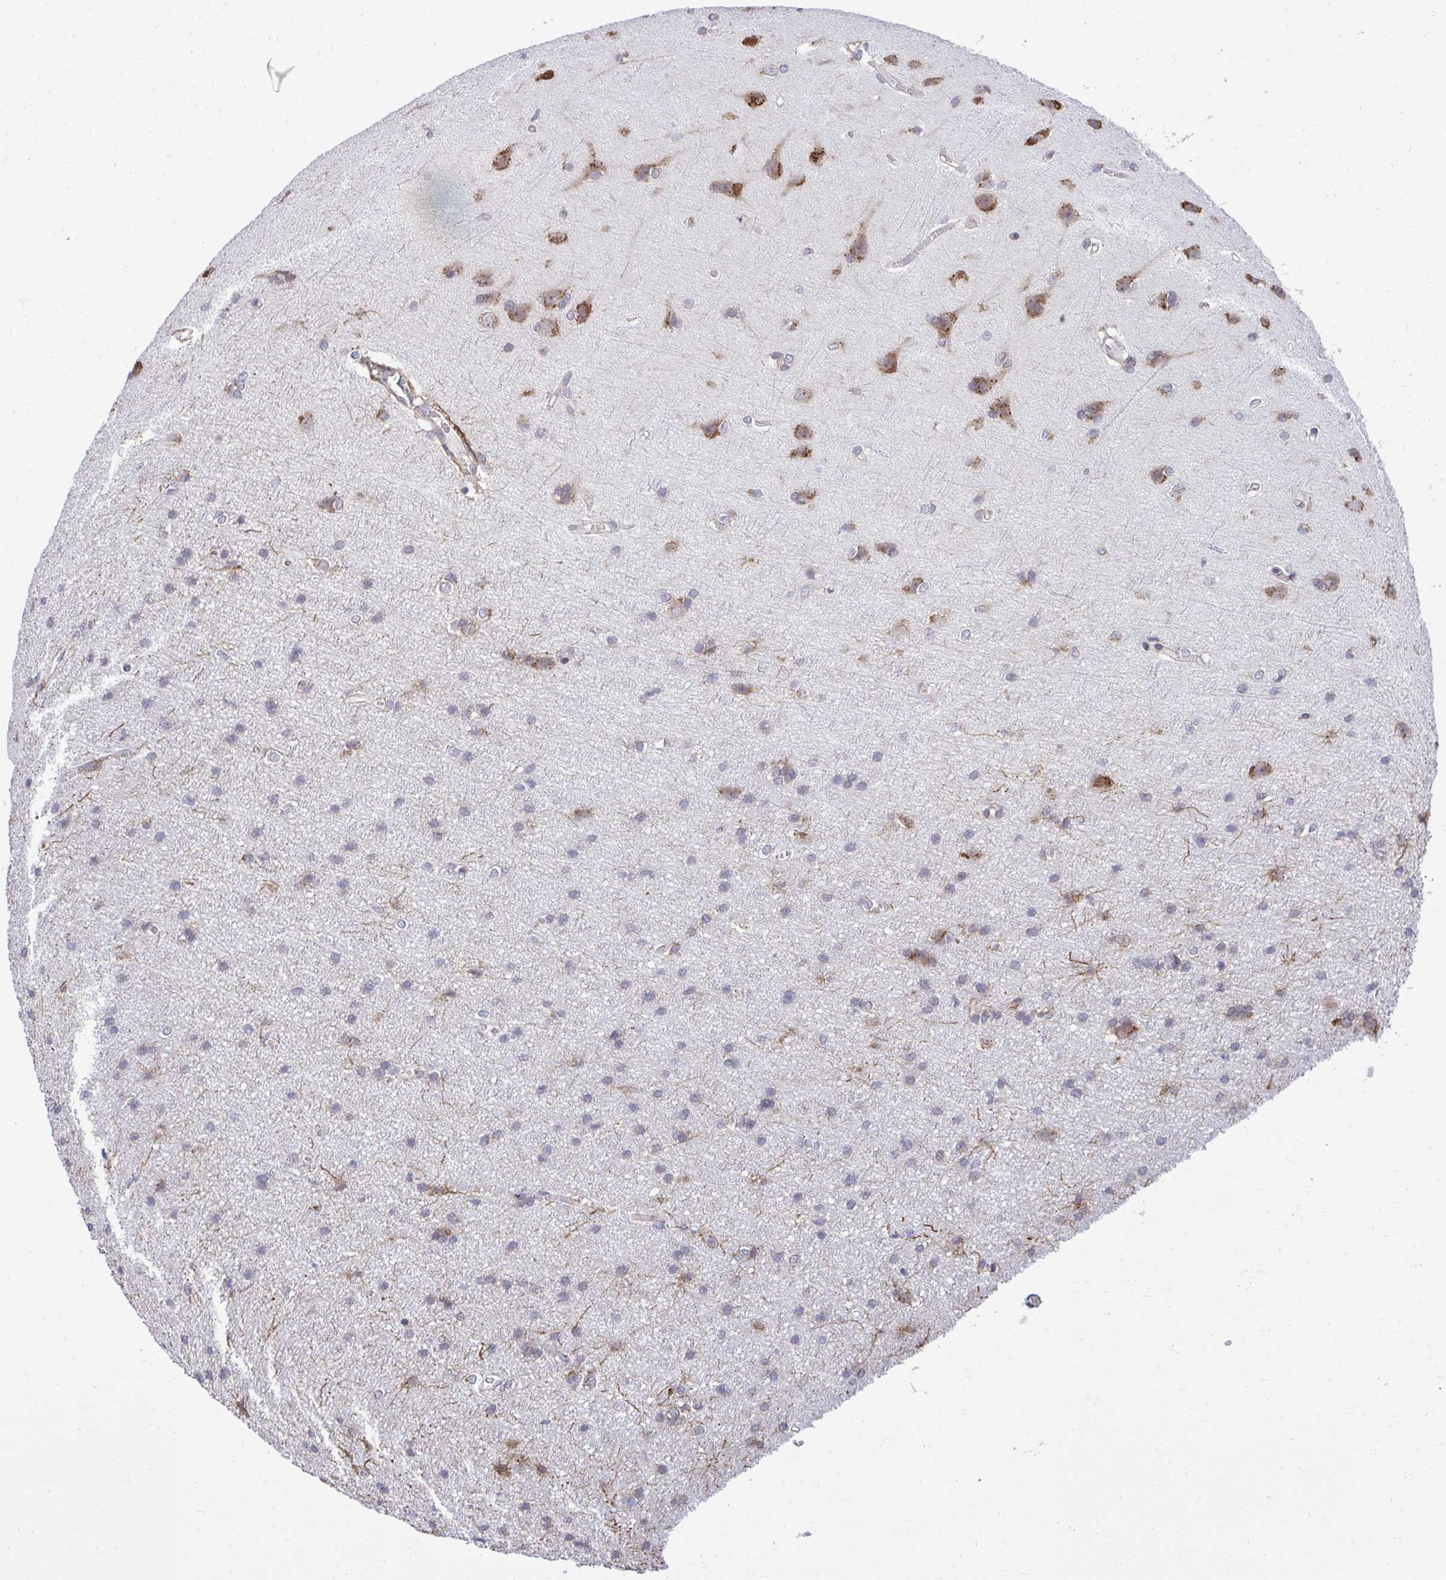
{"staining": {"intensity": "moderate", "quantity": "<25%", "location": "cytoplasmic/membranous"}, "tissue": "cerebral cortex", "cell_type": "Endothelial cells", "image_type": "normal", "snomed": [{"axis": "morphology", "description": "Normal tissue, NOS"}, {"axis": "topography", "description": "Cerebral cortex"}], "caption": "This photomicrograph demonstrates IHC staining of unremarkable human cerebral cortex, with low moderate cytoplasmic/membranous positivity in about <25% of endothelial cells.", "gene": "RPS15", "patient": {"sex": "male", "age": 37}}